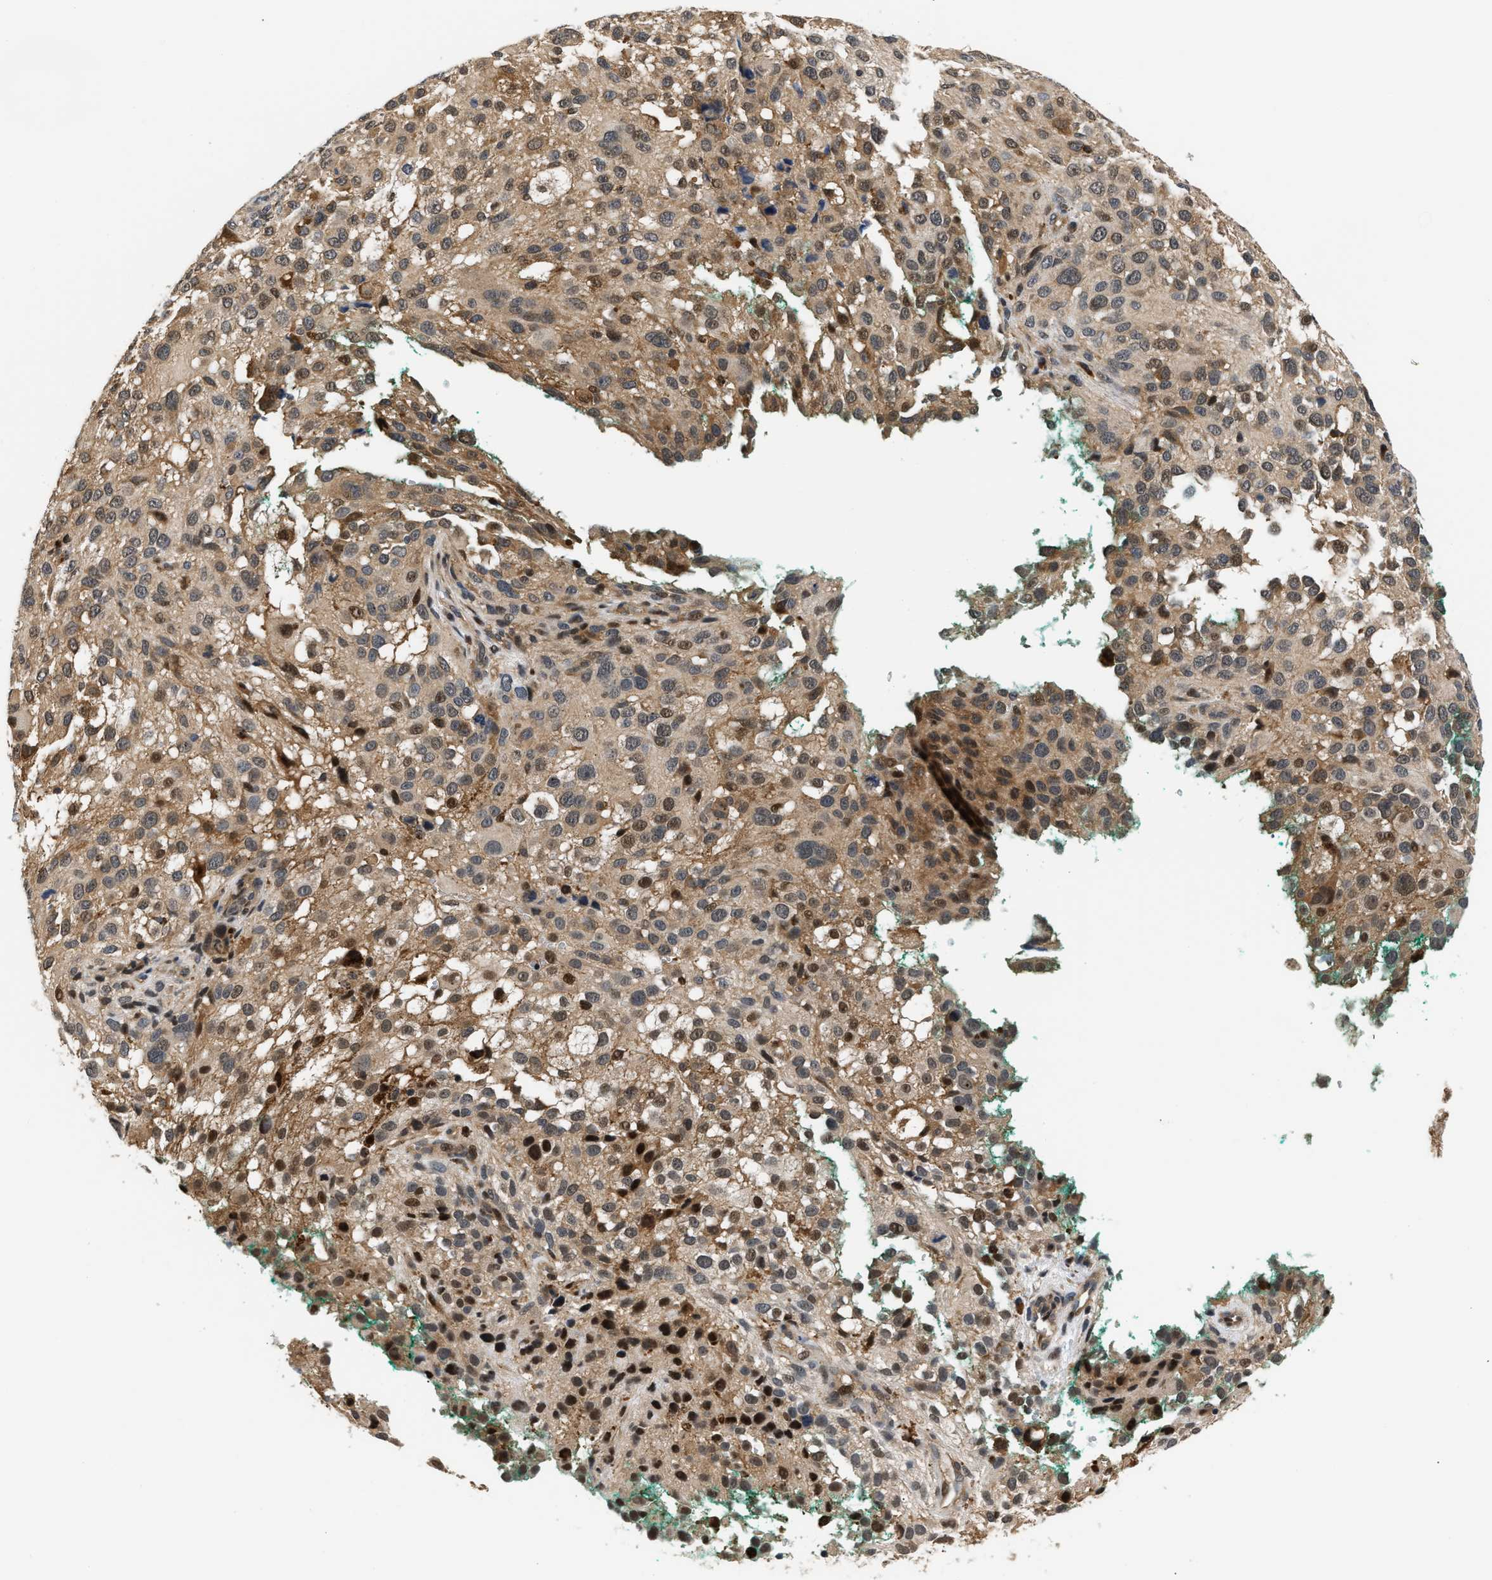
{"staining": {"intensity": "strong", "quantity": "25%-75%", "location": "cytoplasmic/membranous,nuclear"}, "tissue": "melanoma", "cell_type": "Tumor cells", "image_type": "cancer", "snomed": [{"axis": "morphology", "description": "Necrosis, NOS"}, {"axis": "morphology", "description": "Malignant melanoma, NOS"}, {"axis": "topography", "description": "Skin"}], "caption": "Strong cytoplasmic/membranous and nuclear protein expression is identified in about 25%-75% of tumor cells in malignant melanoma.", "gene": "LARP6", "patient": {"sex": "female", "age": 87}}